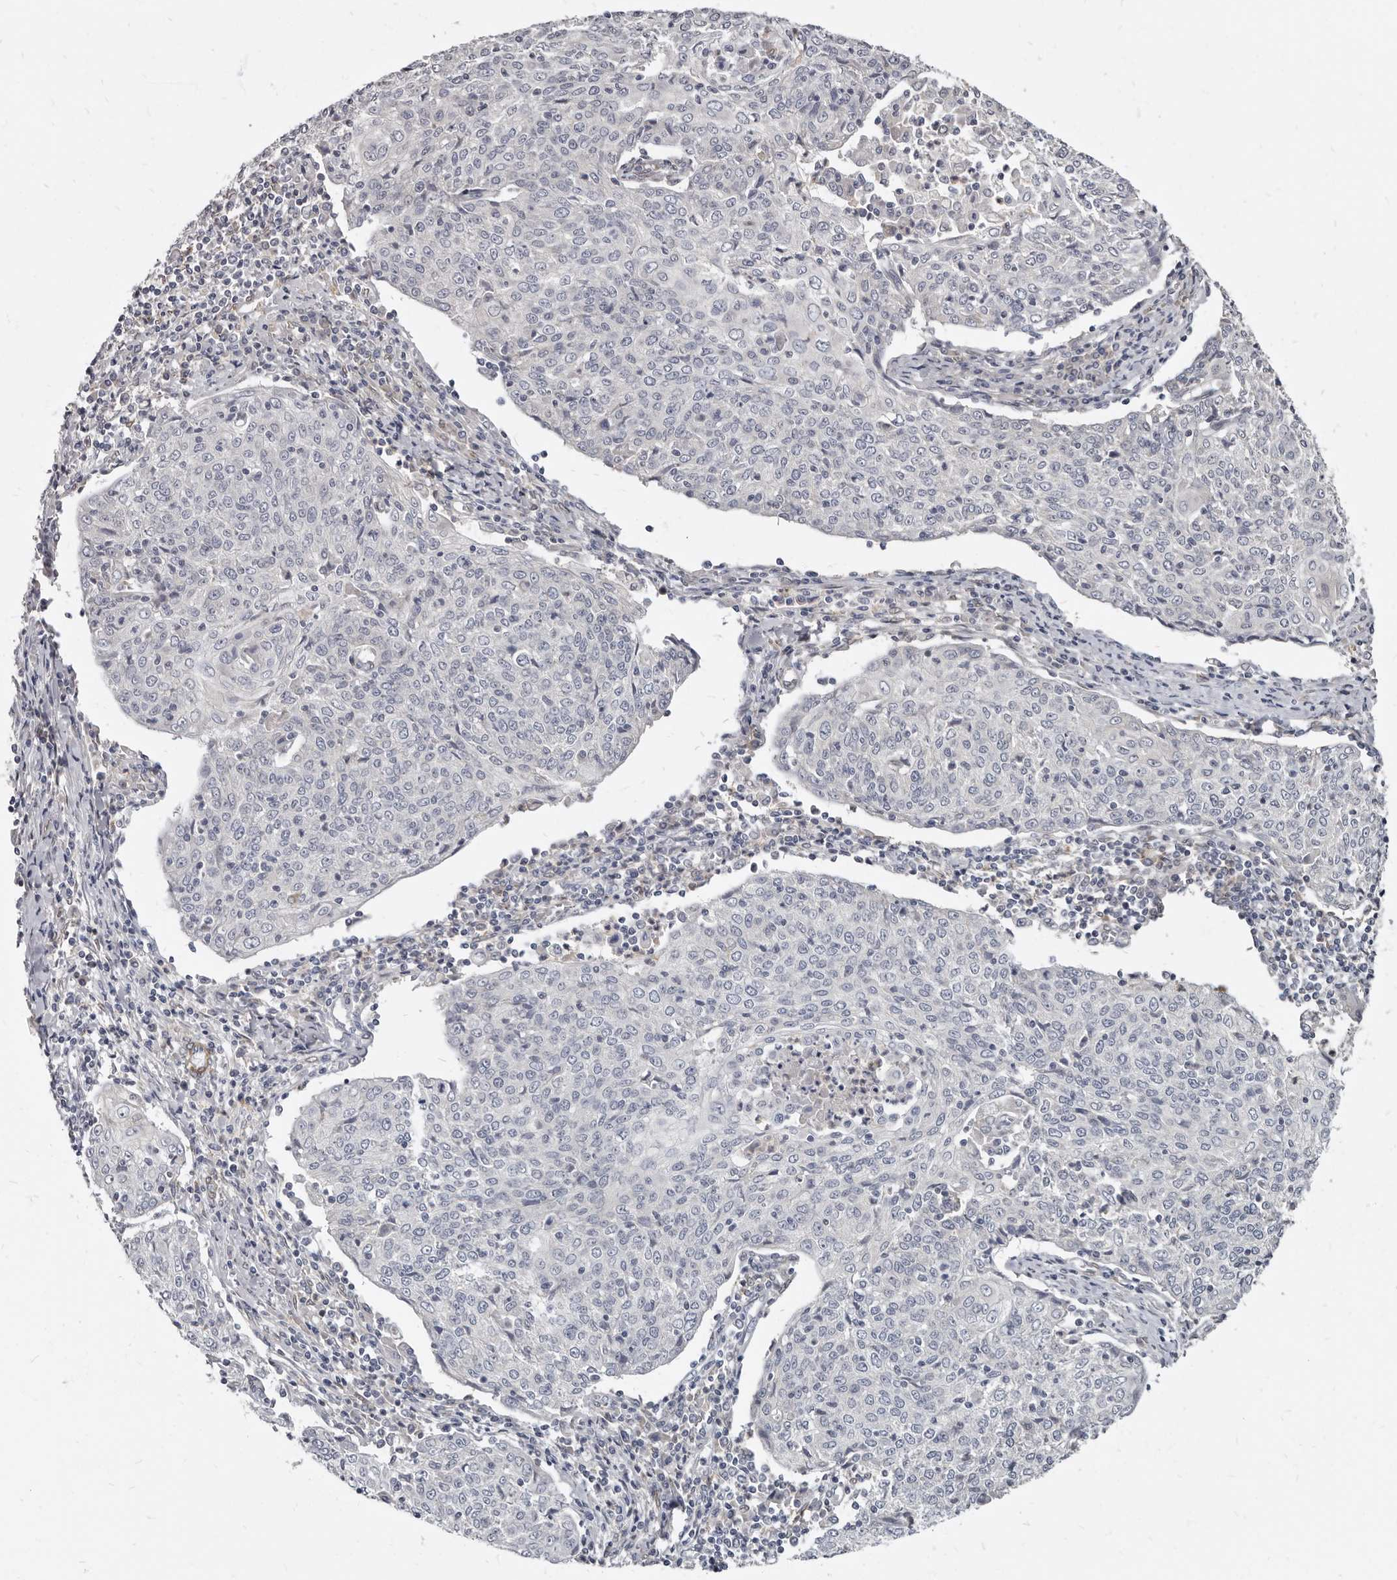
{"staining": {"intensity": "negative", "quantity": "none", "location": "none"}, "tissue": "cervical cancer", "cell_type": "Tumor cells", "image_type": "cancer", "snomed": [{"axis": "morphology", "description": "Squamous cell carcinoma, NOS"}, {"axis": "topography", "description": "Cervix"}], "caption": "High power microscopy micrograph of an immunohistochemistry photomicrograph of squamous cell carcinoma (cervical), revealing no significant expression in tumor cells.", "gene": "MRGPRF", "patient": {"sex": "female", "age": 48}}